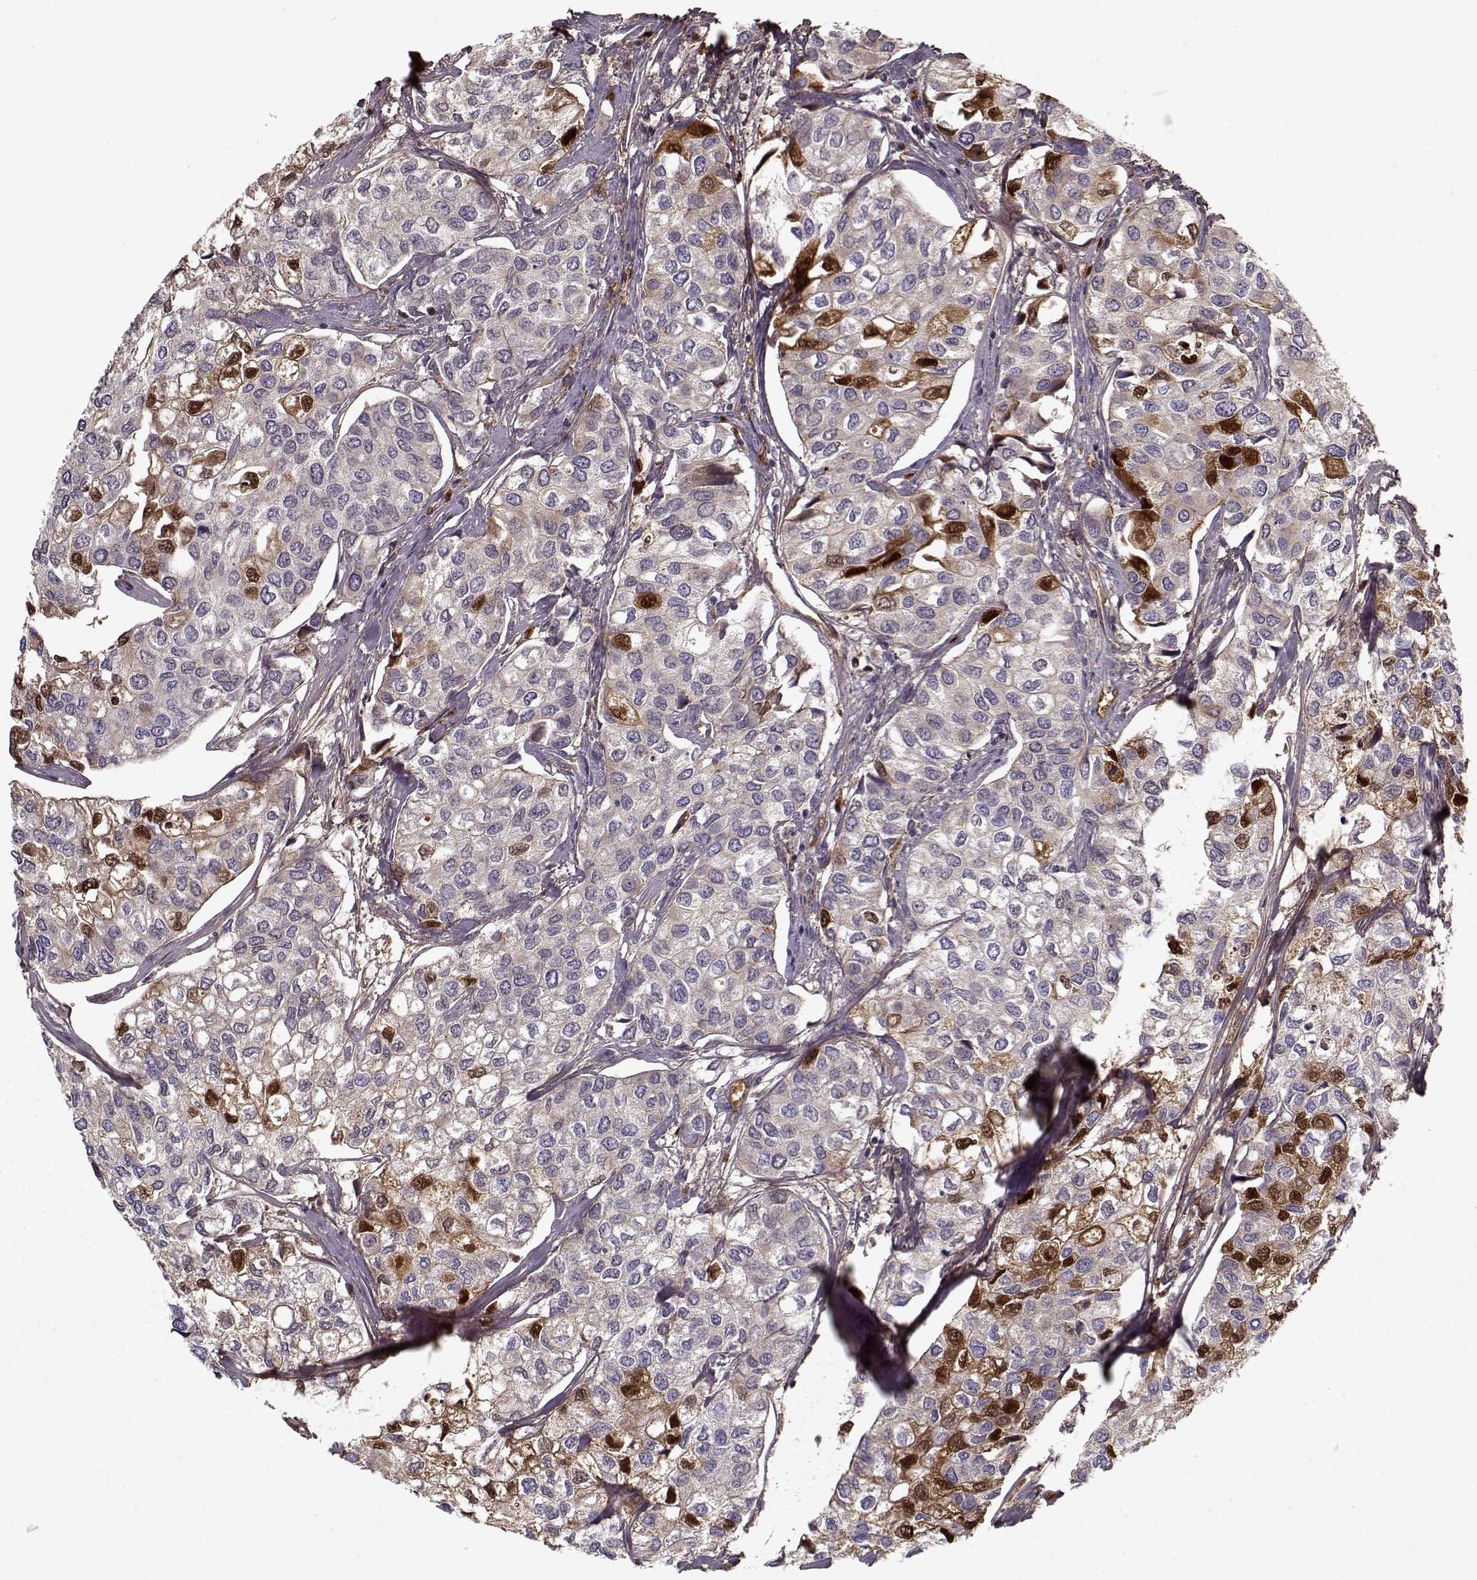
{"staining": {"intensity": "negative", "quantity": "none", "location": "none"}, "tissue": "urothelial cancer", "cell_type": "Tumor cells", "image_type": "cancer", "snomed": [{"axis": "morphology", "description": "Urothelial carcinoma, High grade"}, {"axis": "topography", "description": "Urinary bladder"}], "caption": "This is an immunohistochemistry histopathology image of high-grade urothelial carcinoma. There is no staining in tumor cells.", "gene": "LUM", "patient": {"sex": "male", "age": 73}}